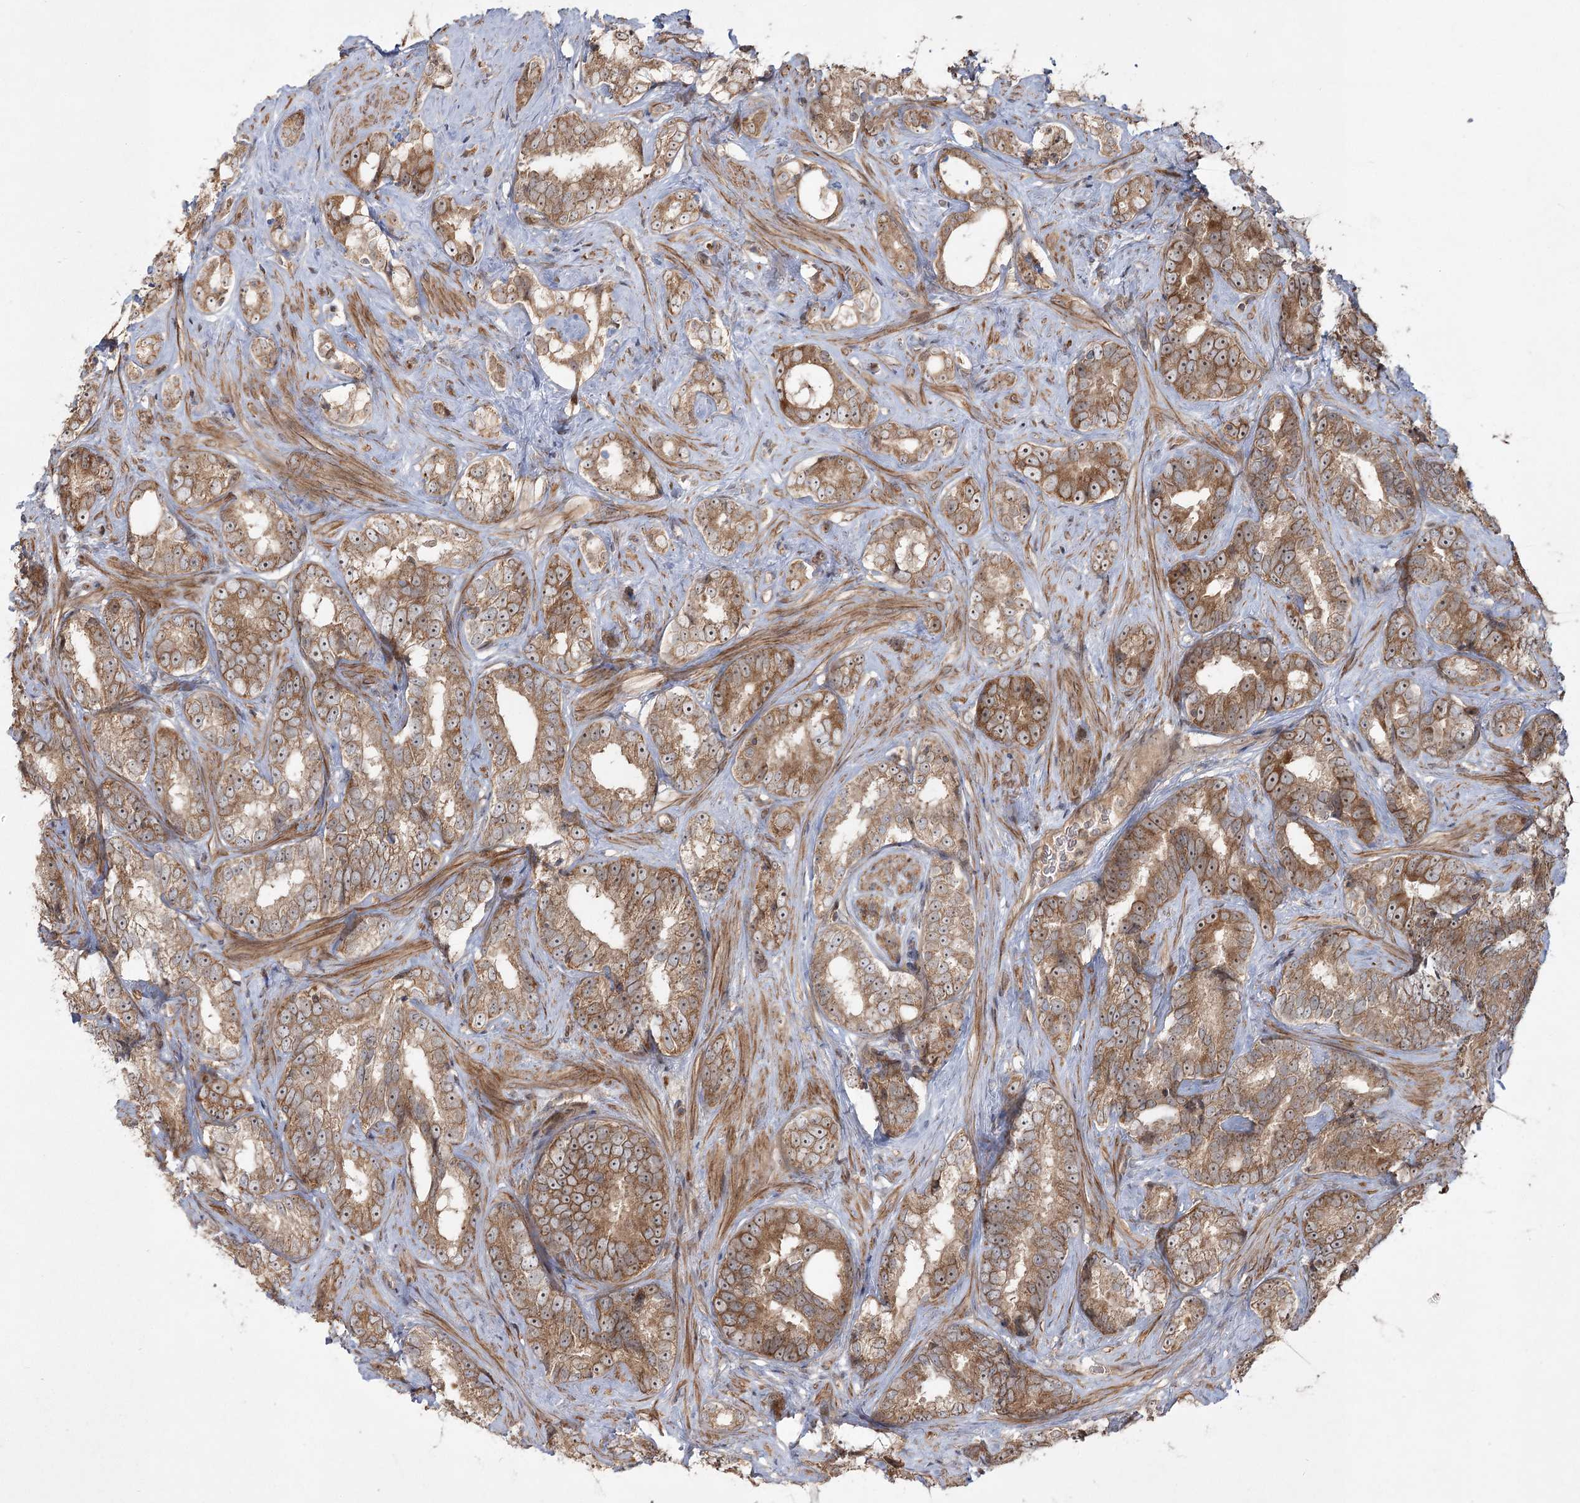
{"staining": {"intensity": "moderate", "quantity": ">75%", "location": "cytoplasmic/membranous,nuclear"}, "tissue": "prostate cancer", "cell_type": "Tumor cells", "image_type": "cancer", "snomed": [{"axis": "morphology", "description": "Adenocarcinoma, High grade"}, {"axis": "topography", "description": "Prostate"}], "caption": "DAB immunohistochemical staining of human adenocarcinoma (high-grade) (prostate) shows moderate cytoplasmic/membranous and nuclear protein expression in about >75% of tumor cells.", "gene": "CPLANE1", "patient": {"sex": "male", "age": 66}}